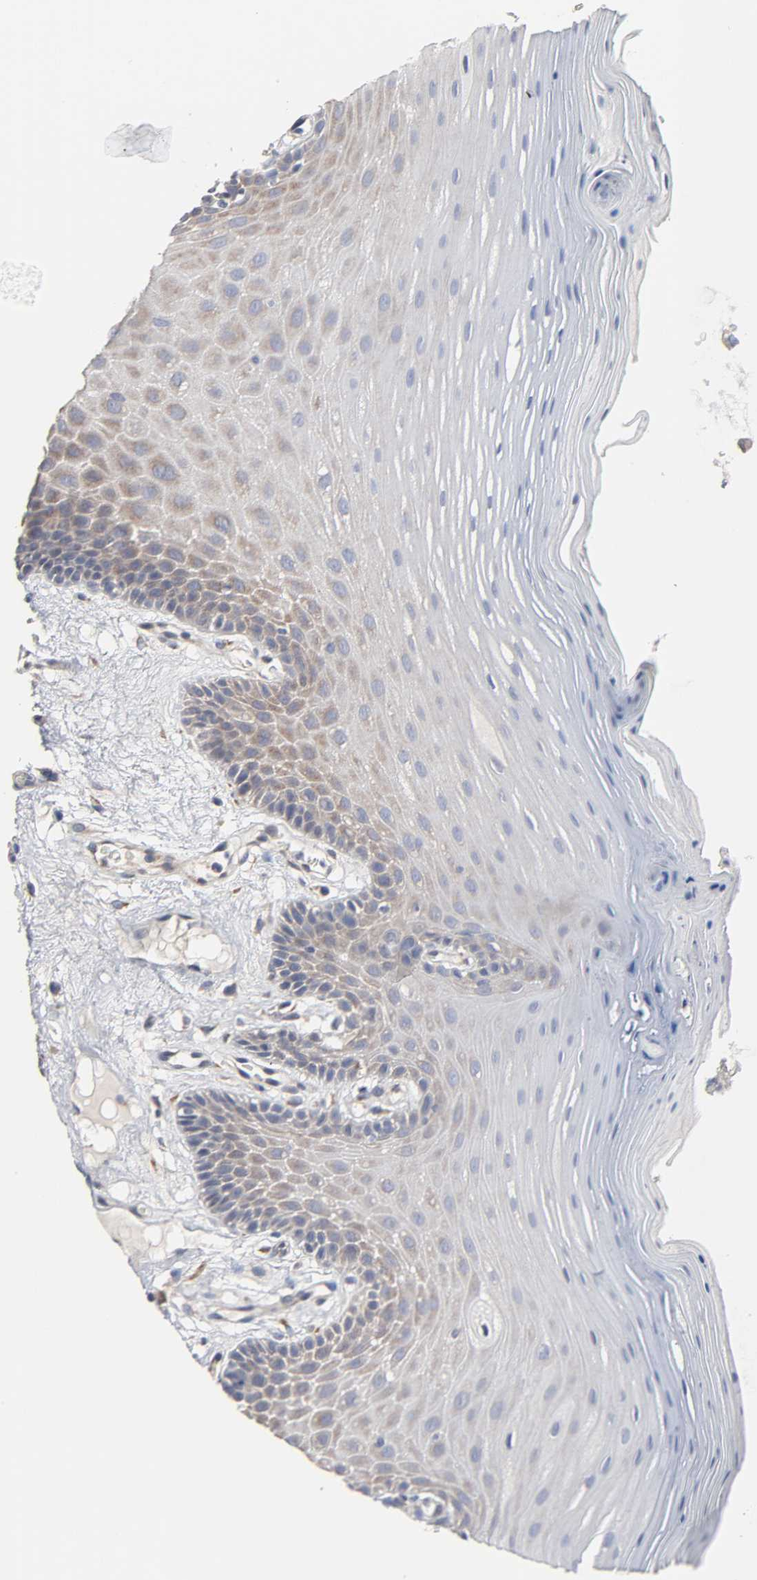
{"staining": {"intensity": "weak", "quantity": "<25%", "location": "cytoplasmic/membranous"}, "tissue": "oral mucosa", "cell_type": "Squamous epithelial cells", "image_type": "normal", "snomed": [{"axis": "morphology", "description": "Normal tissue, NOS"}, {"axis": "morphology", "description": "Squamous cell carcinoma, NOS"}, {"axis": "topography", "description": "Skeletal muscle"}, {"axis": "topography", "description": "Oral tissue"}, {"axis": "topography", "description": "Head-Neck"}], "caption": "Immunohistochemical staining of unremarkable human oral mucosa demonstrates no significant staining in squamous epithelial cells.", "gene": "HDLBP", "patient": {"sex": "male", "age": 71}}